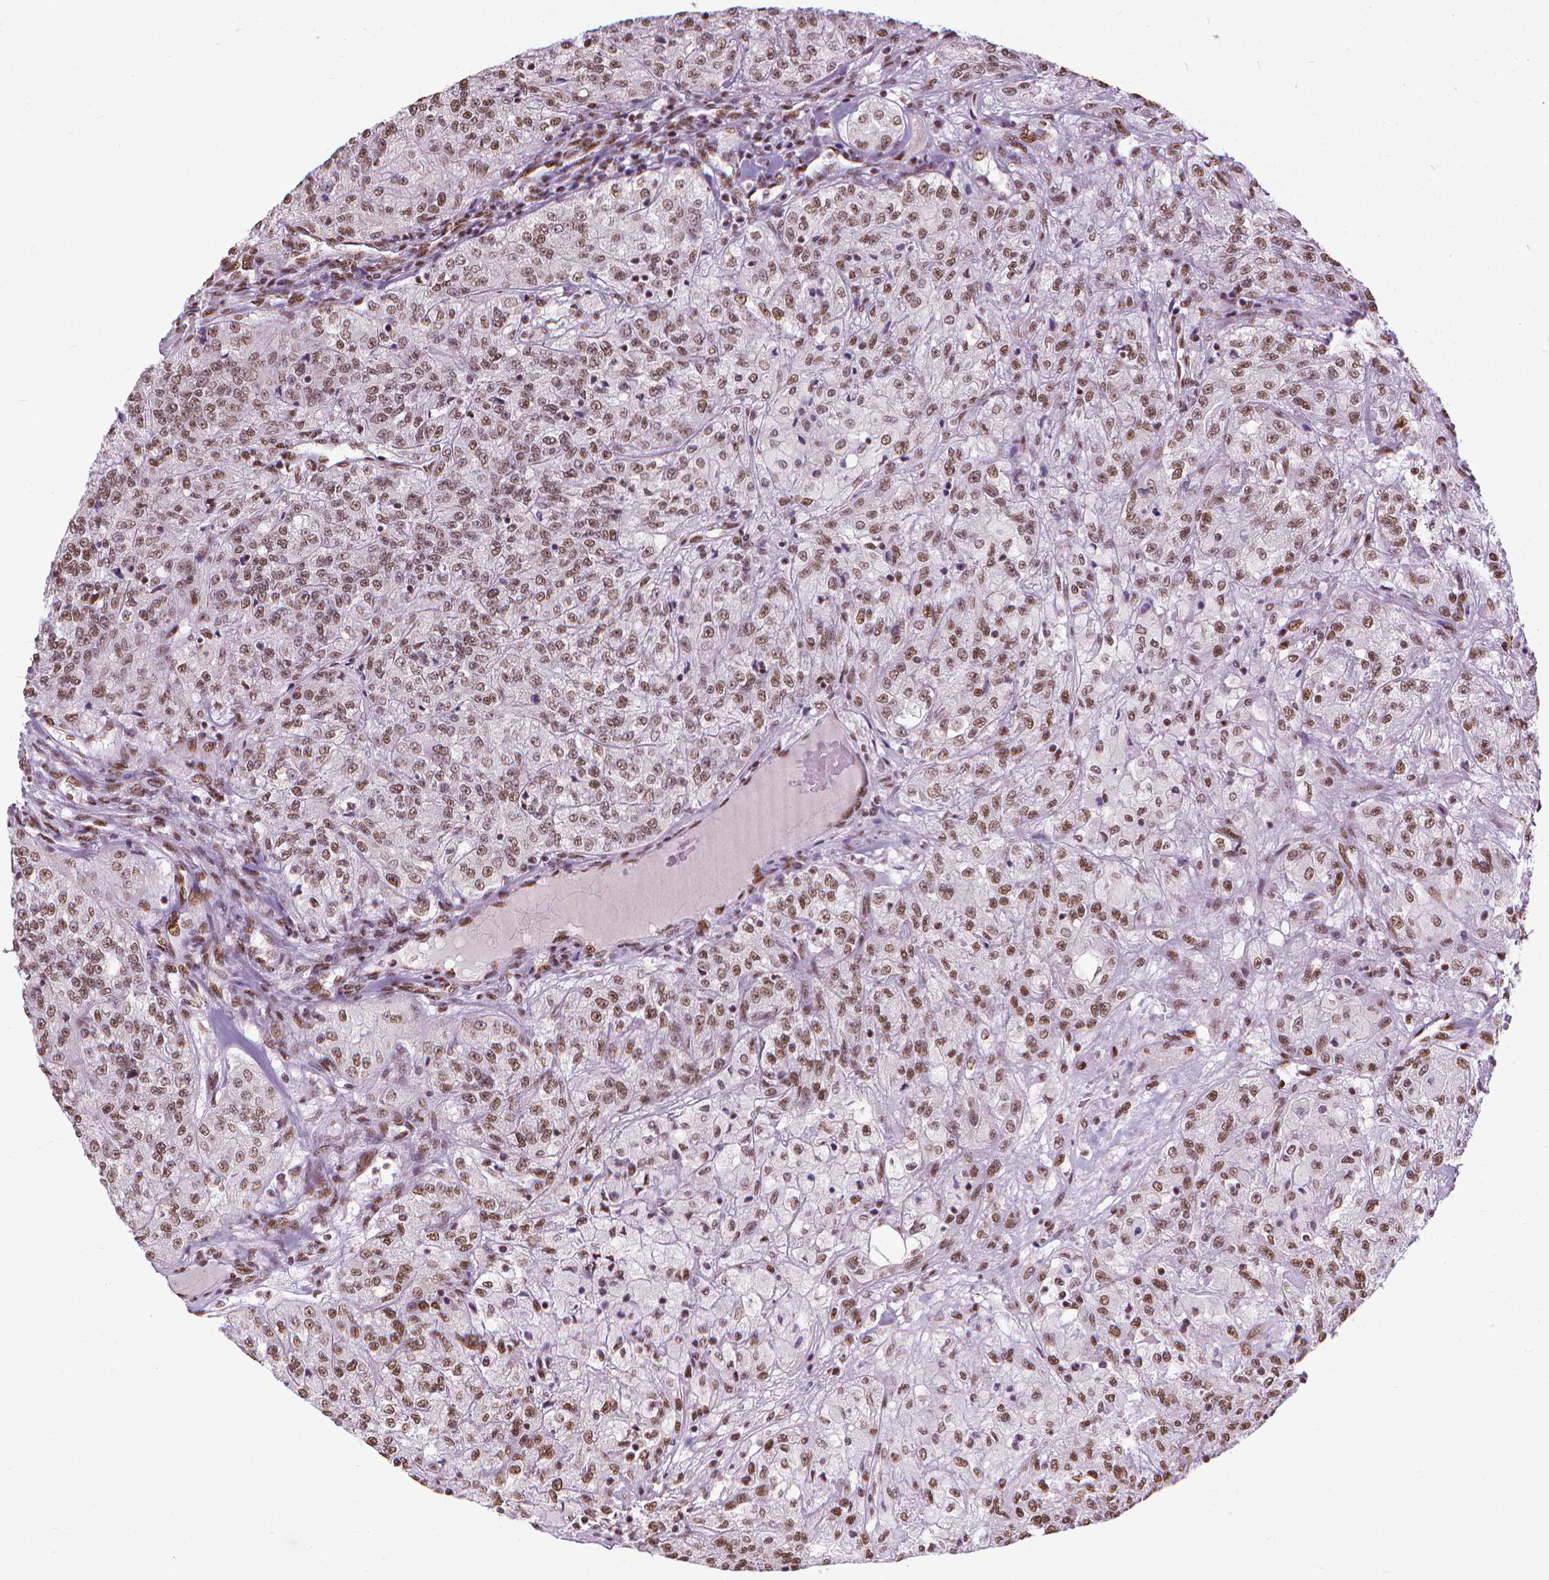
{"staining": {"intensity": "moderate", "quantity": ">75%", "location": "nuclear"}, "tissue": "renal cancer", "cell_type": "Tumor cells", "image_type": "cancer", "snomed": [{"axis": "morphology", "description": "Adenocarcinoma, NOS"}, {"axis": "topography", "description": "Kidney"}], "caption": "The image demonstrates immunohistochemical staining of renal cancer. There is moderate nuclear positivity is seen in about >75% of tumor cells.", "gene": "AKAP8", "patient": {"sex": "female", "age": 63}}